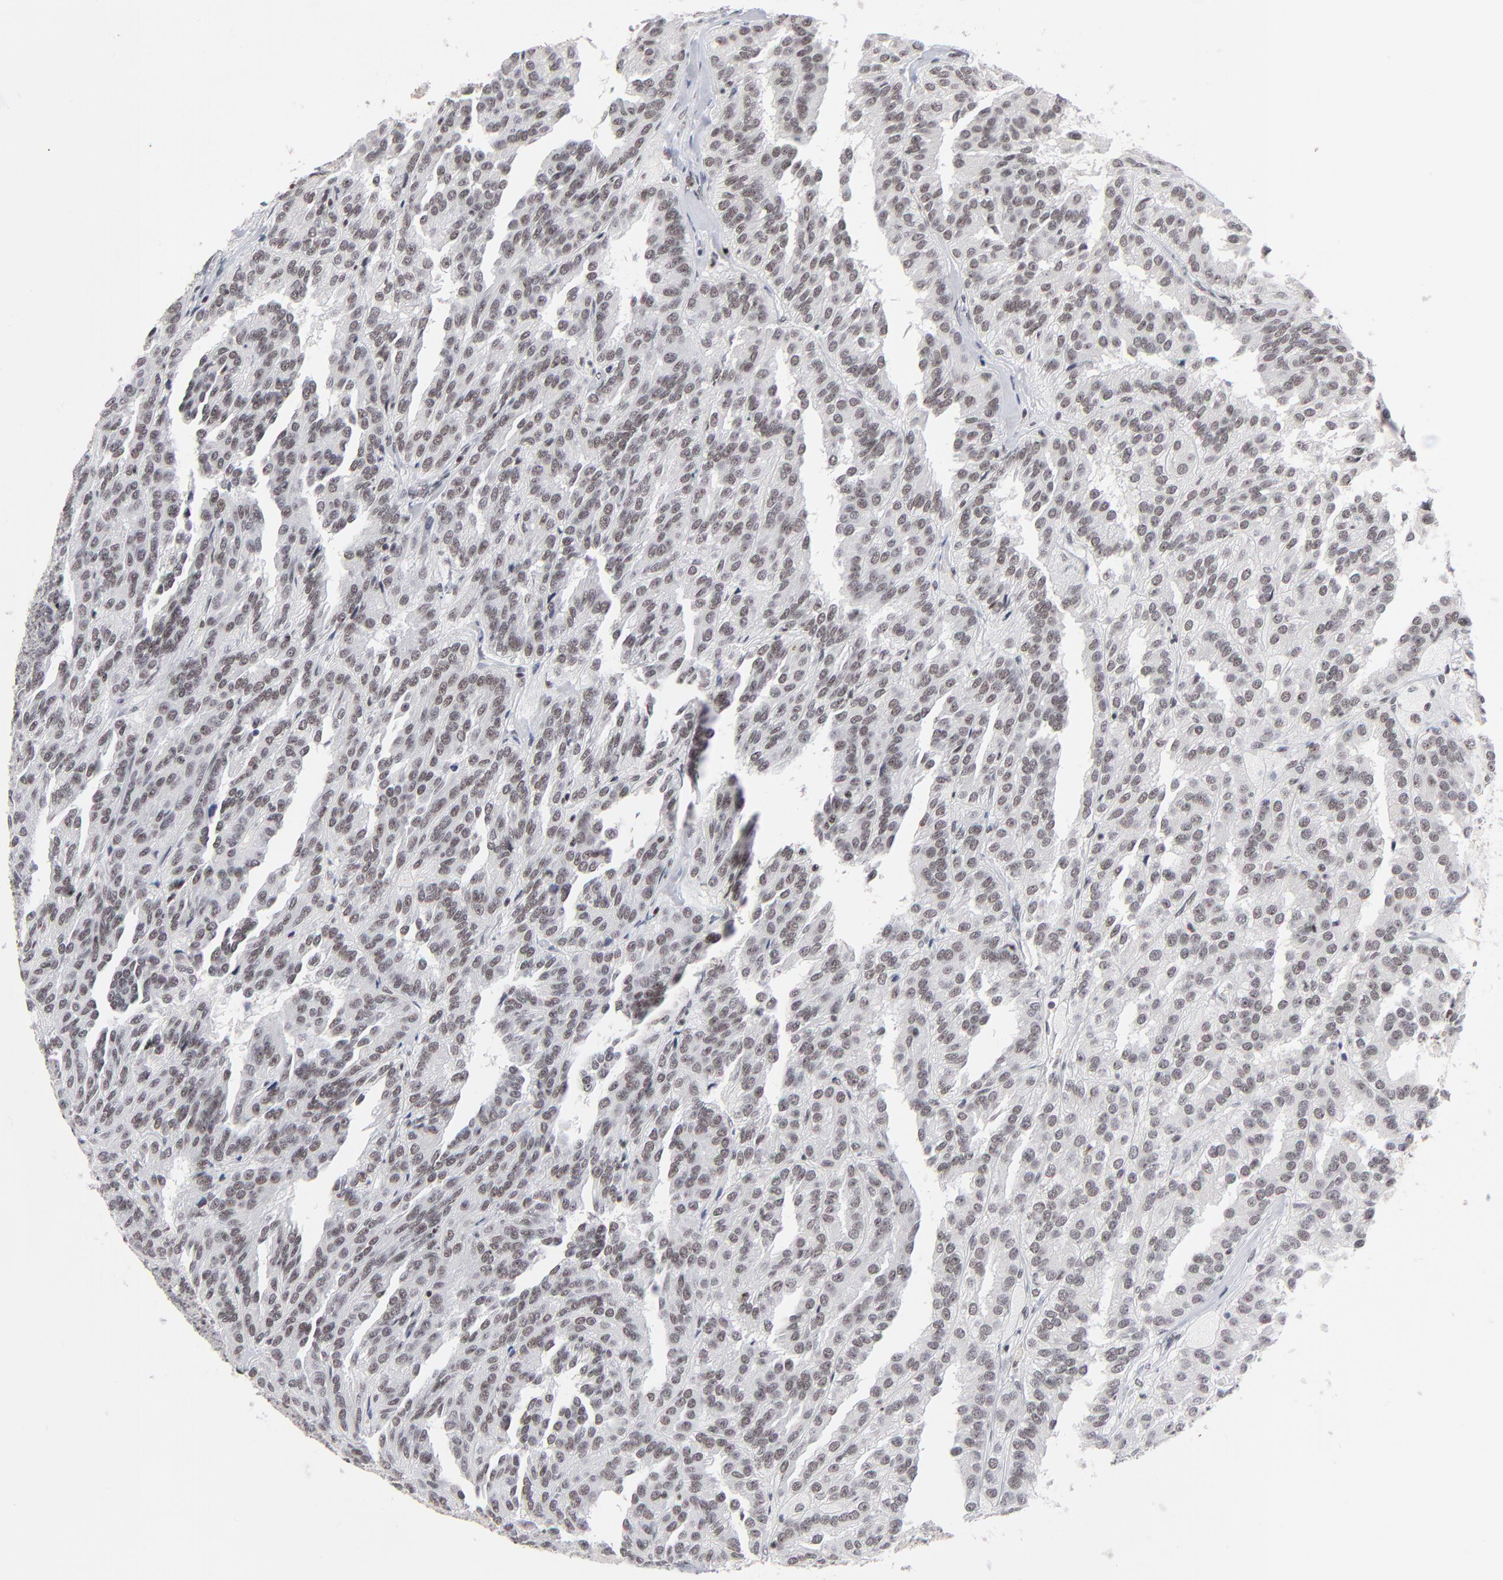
{"staining": {"intensity": "weak", "quantity": "25%-75%", "location": "nuclear"}, "tissue": "renal cancer", "cell_type": "Tumor cells", "image_type": "cancer", "snomed": [{"axis": "morphology", "description": "Adenocarcinoma, NOS"}, {"axis": "topography", "description": "Kidney"}], "caption": "Immunohistochemistry of human renal adenocarcinoma exhibits low levels of weak nuclear positivity in about 25%-75% of tumor cells.", "gene": "ZNF143", "patient": {"sex": "male", "age": 46}}